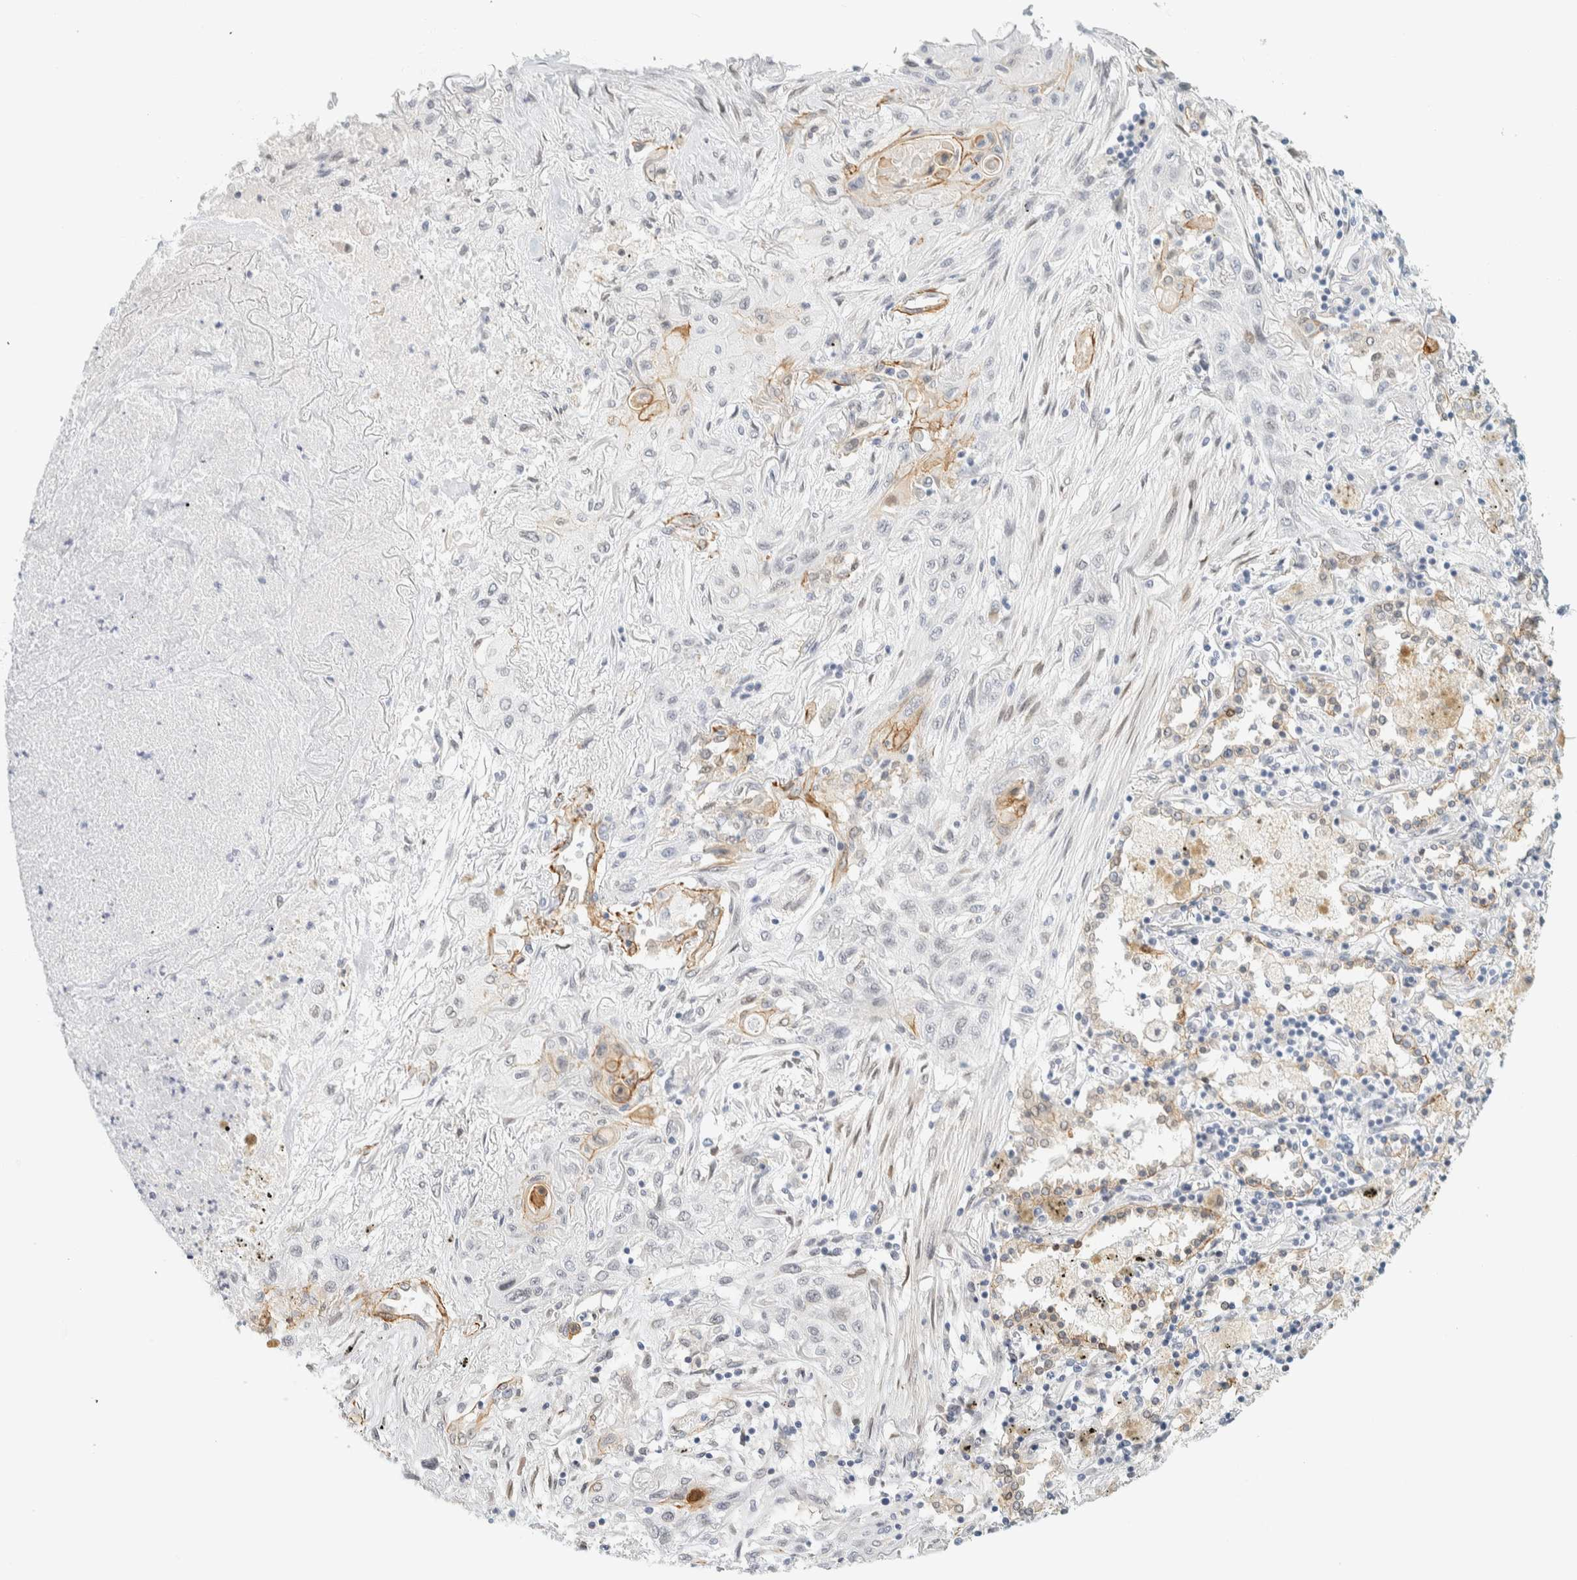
{"staining": {"intensity": "weak", "quantity": "25%-75%", "location": "cytoplasmic/membranous"}, "tissue": "lung cancer", "cell_type": "Tumor cells", "image_type": "cancer", "snomed": [{"axis": "morphology", "description": "Squamous cell carcinoma, NOS"}, {"axis": "topography", "description": "Lung"}], "caption": "Lung cancer stained with a brown dye exhibits weak cytoplasmic/membranous positive staining in approximately 25%-75% of tumor cells.", "gene": "C1QTNF12", "patient": {"sex": "female", "age": 47}}